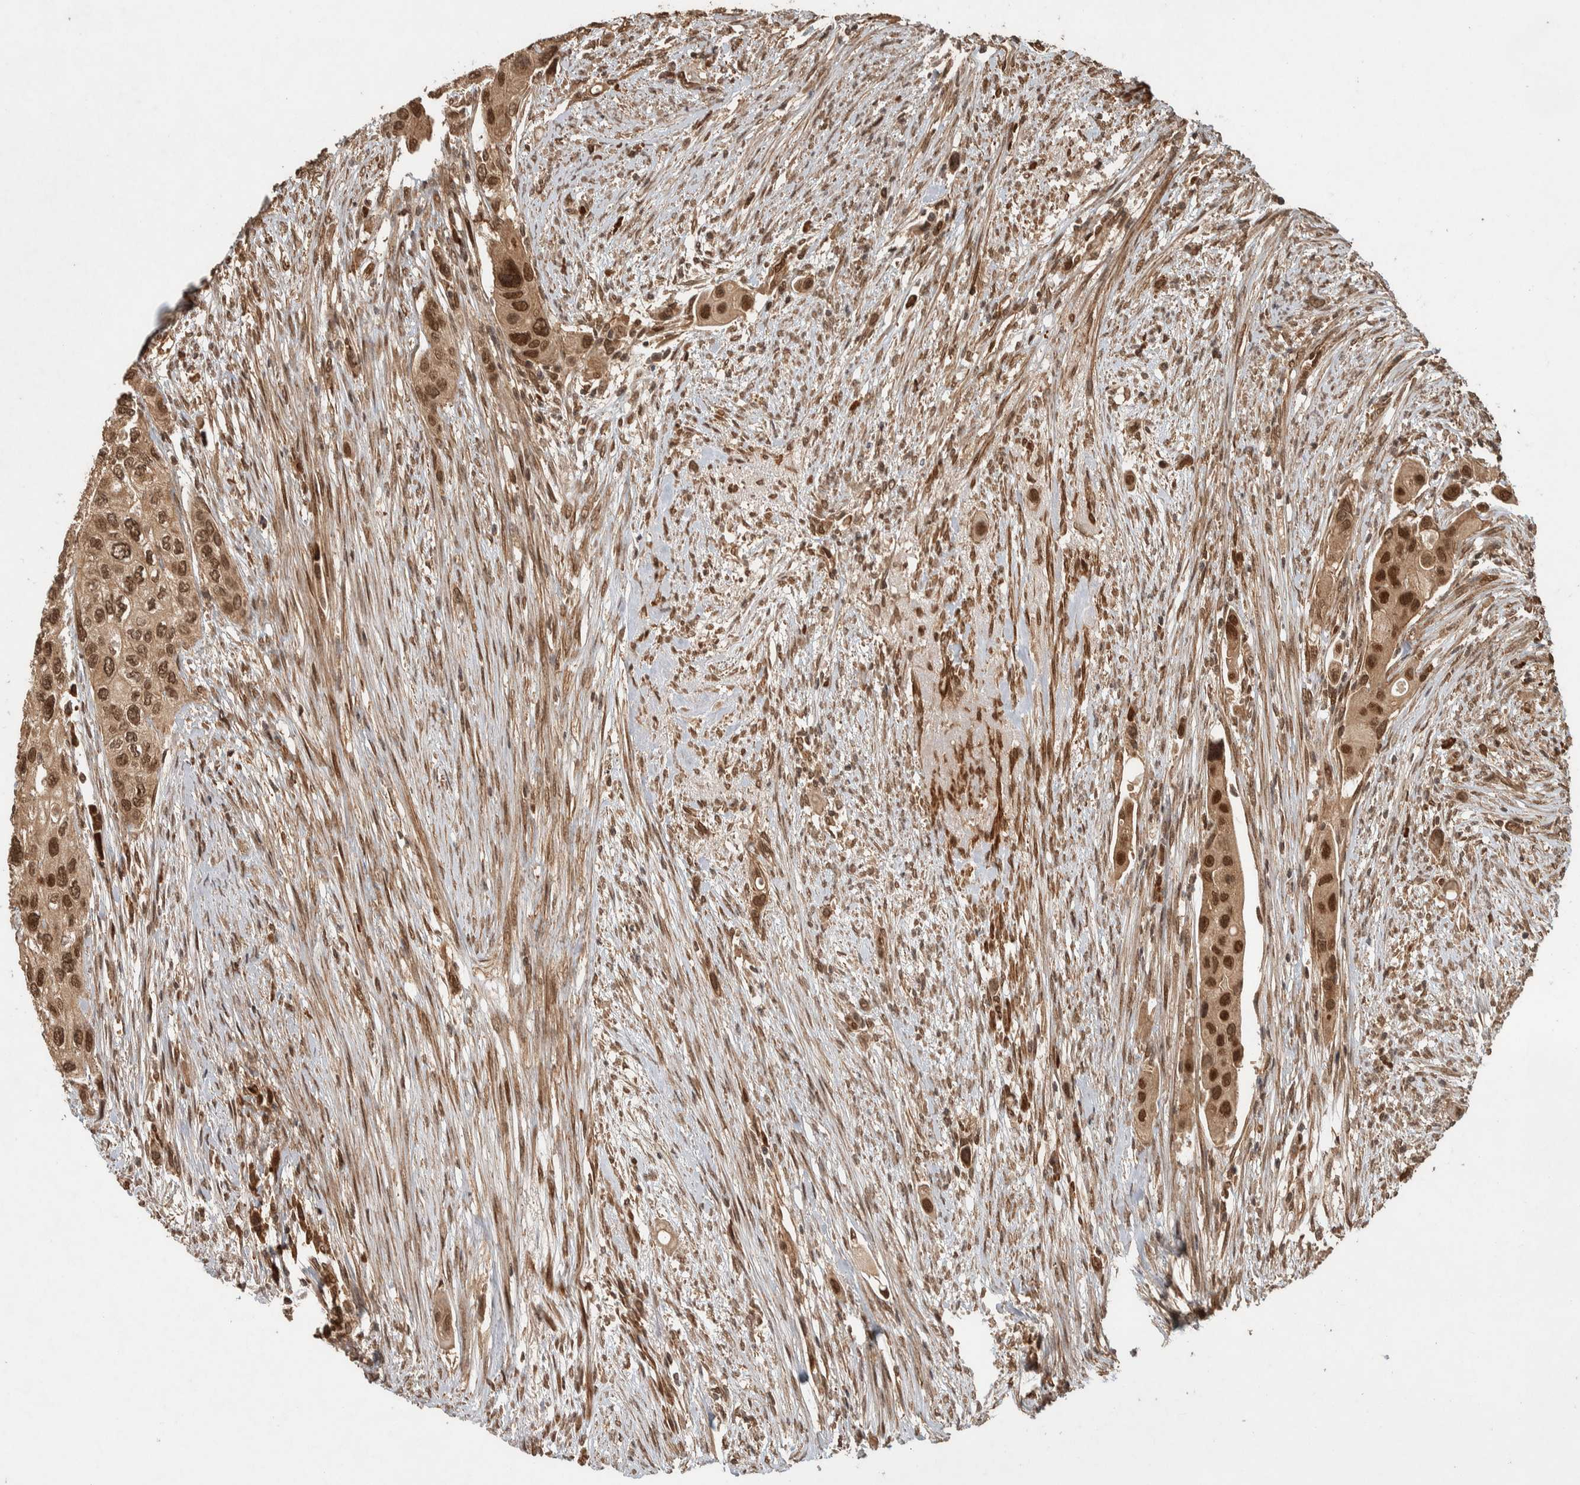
{"staining": {"intensity": "strong", "quantity": ">75%", "location": "nuclear"}, "tissue": "urothelial cancer", "cell_type": "Tumor cells", "image_type": "cancer", "snomed": [{"axis": "morphology", "description": "Urothelial carcinoma, High grade"}, {"axis": "topography", "description": "Urinary bladder"}], "caption": "The histopathology image reveals staining of urothelial carcinoma (high-grade), revealing strong nuclear protein positivity (brown color) within tumor cells.", "gene": "CNTROB", "patient": {"sex": "female", "age": 56}}